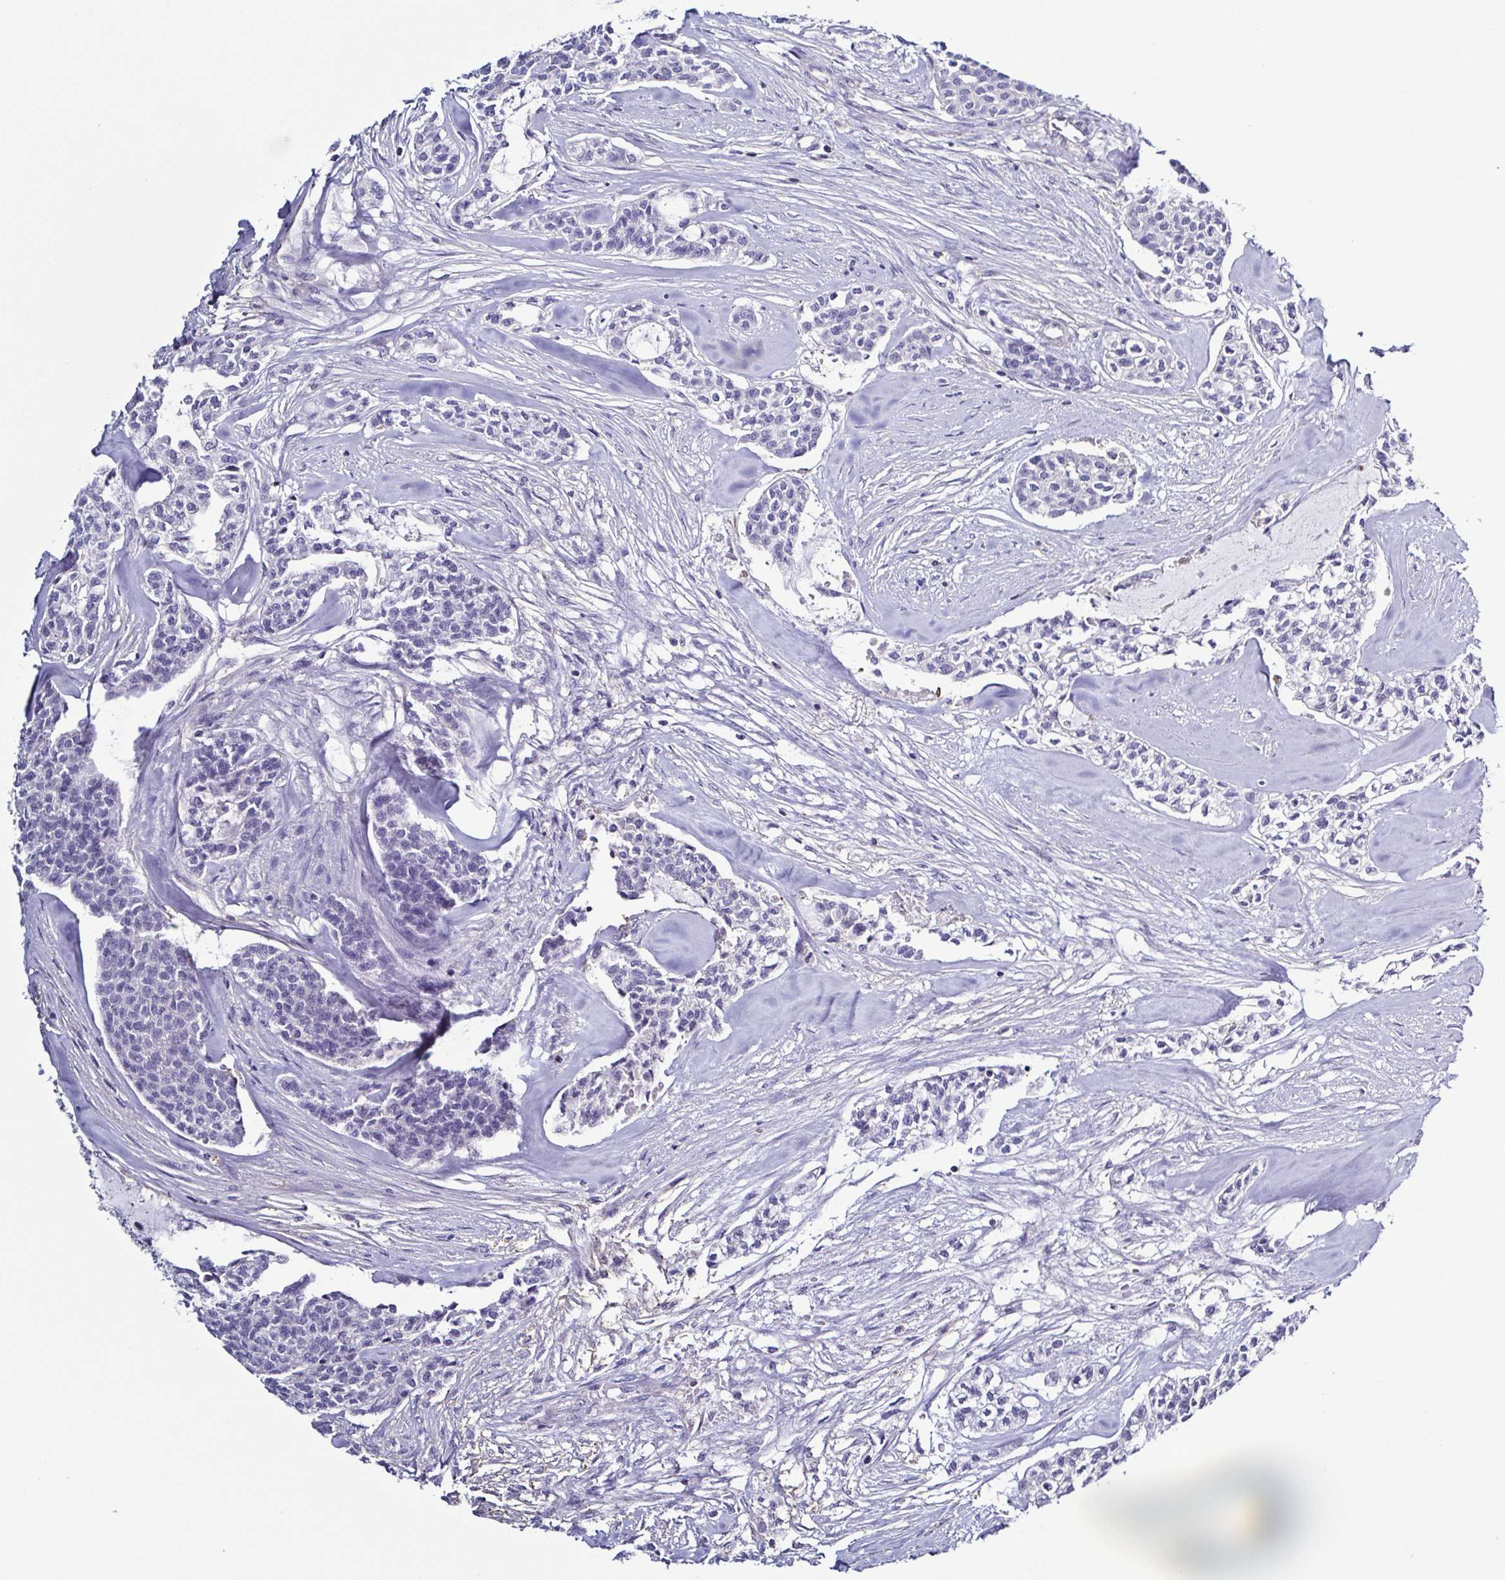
{"staining": {"intensity": "negative", "quantity": "none", "location": "none"}, "tissue": "head and neck cancer", "cell_type": "Tumor cells", "image_type": "cancer", "snomed": [{"axis": "morphology", "description": "Adenocarcinoma, NOS"}, {"axis": "topography", "description": "Head-Neck"}], "caption": "Head and neck cancer was stained to show a protein in brown. There is no significant staining in tumor cells. The staining is performed using DAB brown chromogen with nuclei counter-stained in using hematoxylin.", "gene": "TNNT2", "patient": {"sex": "male", "age": 81}}